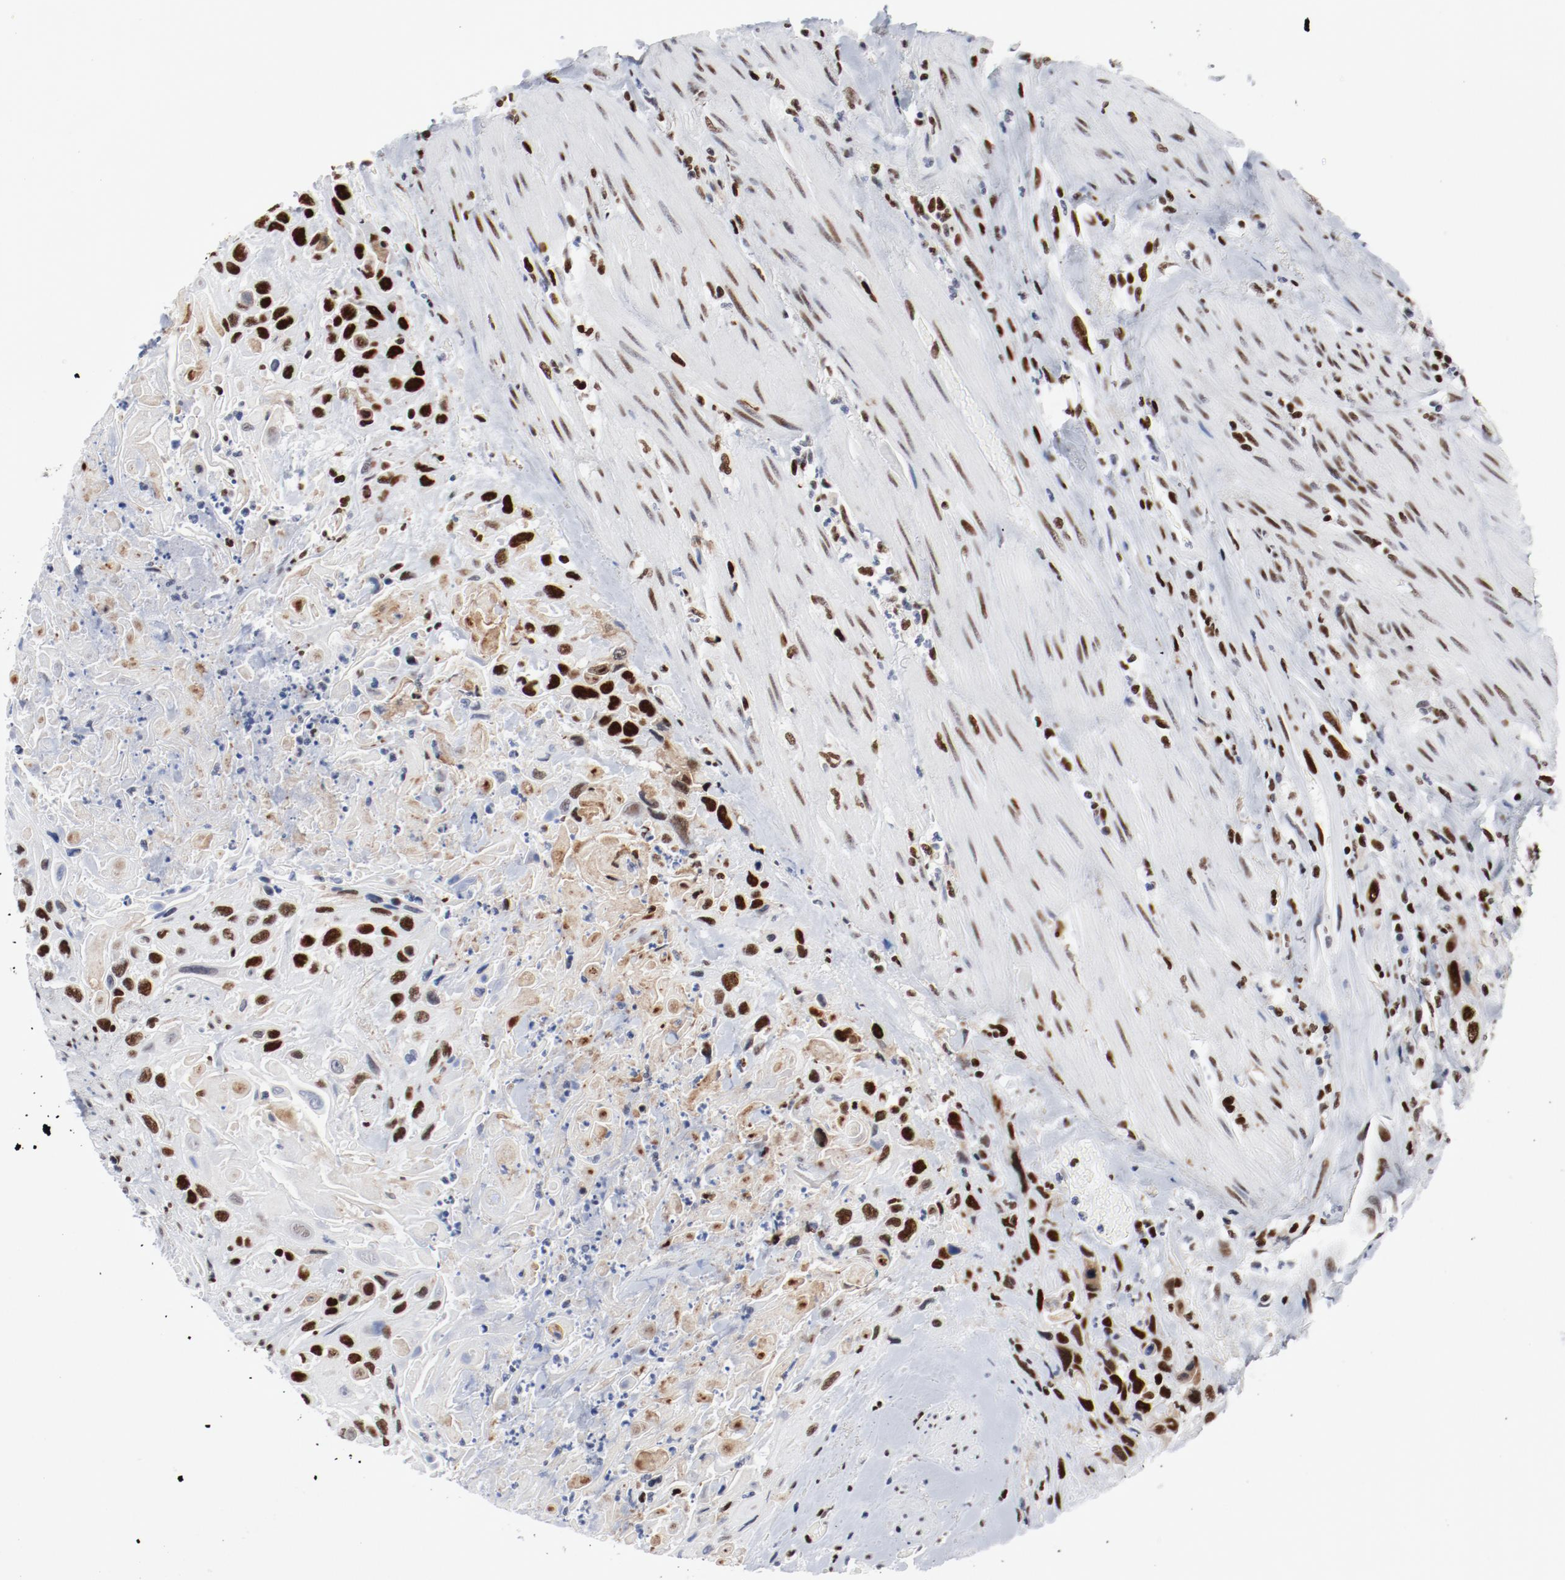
{"staining": {"intensity": "strong", "quantity": ">75%", "location": "nuclear"}, "tissue": "urothelial cancer", "cell_type": "Tumor cells", "image_type": "cancer", "snomed": [{"axis": "morphology", "description": "Urothelial carcinoma, High grade"}, {"axis": "topography", "description": "Urinary bladder"}], "caption": "High-power microscopy captured an IHC histopathology image of high-grade urothelial carcinoma, revealing strong nuclear staining in approximately >75% of tumor cells.", "gene": "POLD1", "patient": {"sex": "female", "age": 84}}